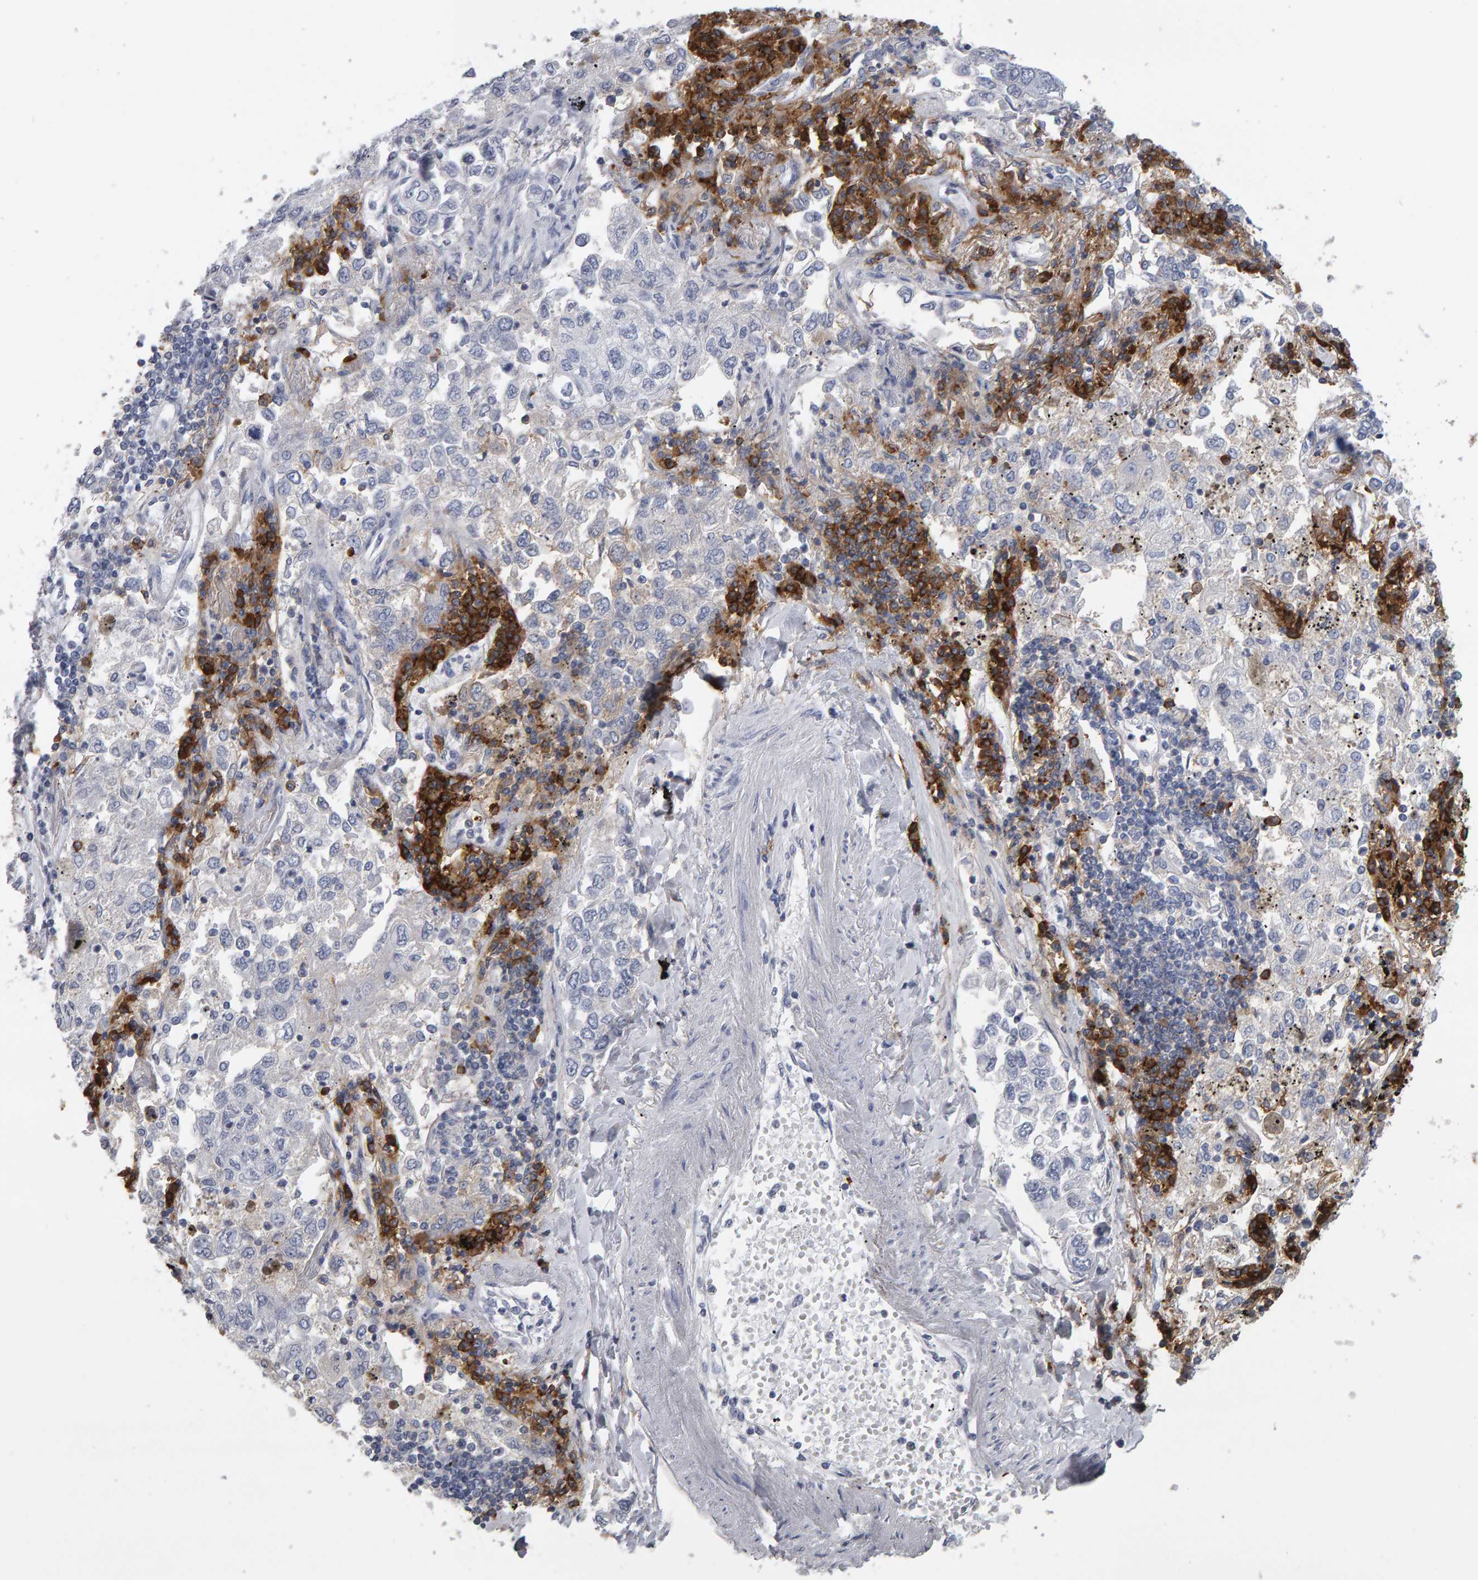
{"staining": {"intensity": "negative", "quantity": "none", "location": "none"}, "tissue": "lung cancer", "cell_type": "Tumor cells", "image_type": "cancer", "snomed": [{"axis": "morphology", "description": "Inflammation, NOS"}, {"axis": "morphology", "description": "Adenocarcinoma, NOS"}, {"axis": "topography", "description": "Lung"}], "caption": "Protein analysis of adenocarcinoma (lung) exhibits no significant positivity in tumor cells.", "gene": "CD38", "patient": {"sex": "male", "age": 63}}